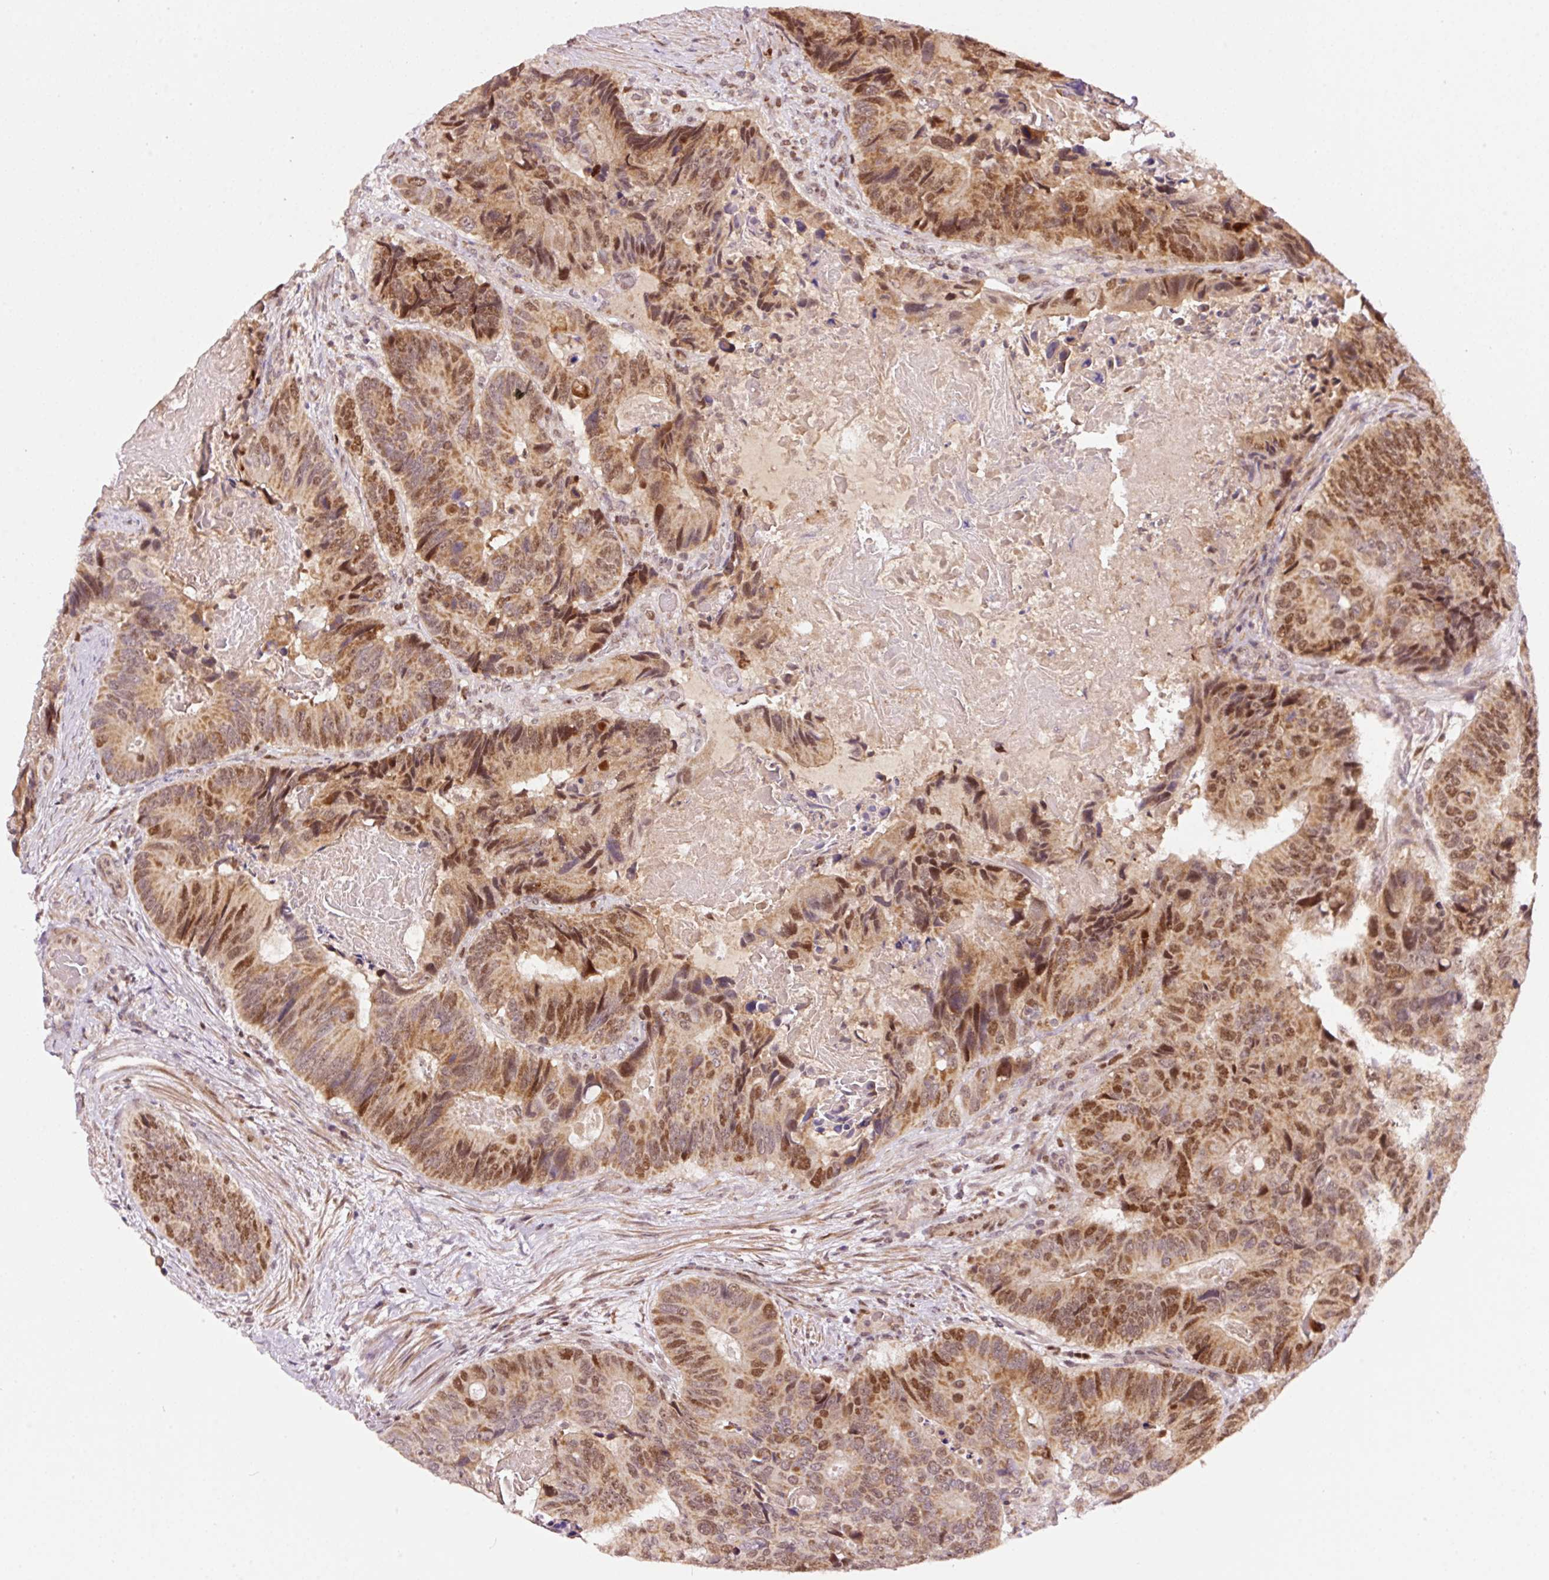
{"staining": {"intensity": "moderate", "quantity": ">75%", "location": "cytoplasmic/membranous,nuclear"}, "tissue": "colorectal cancer", "cell_type": "Tumor cells", "image_type": "cancer", "snomed": [{"axis": "morphology", "description": "Adenocarcinoma, NOS"}, {"axis": "topography", "description": "Colon"}], "caption": "The photomicrograph reveals immunohistochemical staining of colorectal cancer. There is moderate cytoplasmic/membranous and nuclear expression is present in approximately >75% of tumor cells.", "gene": "RFC4", "patient": {"sex": "male", "age": 84}}